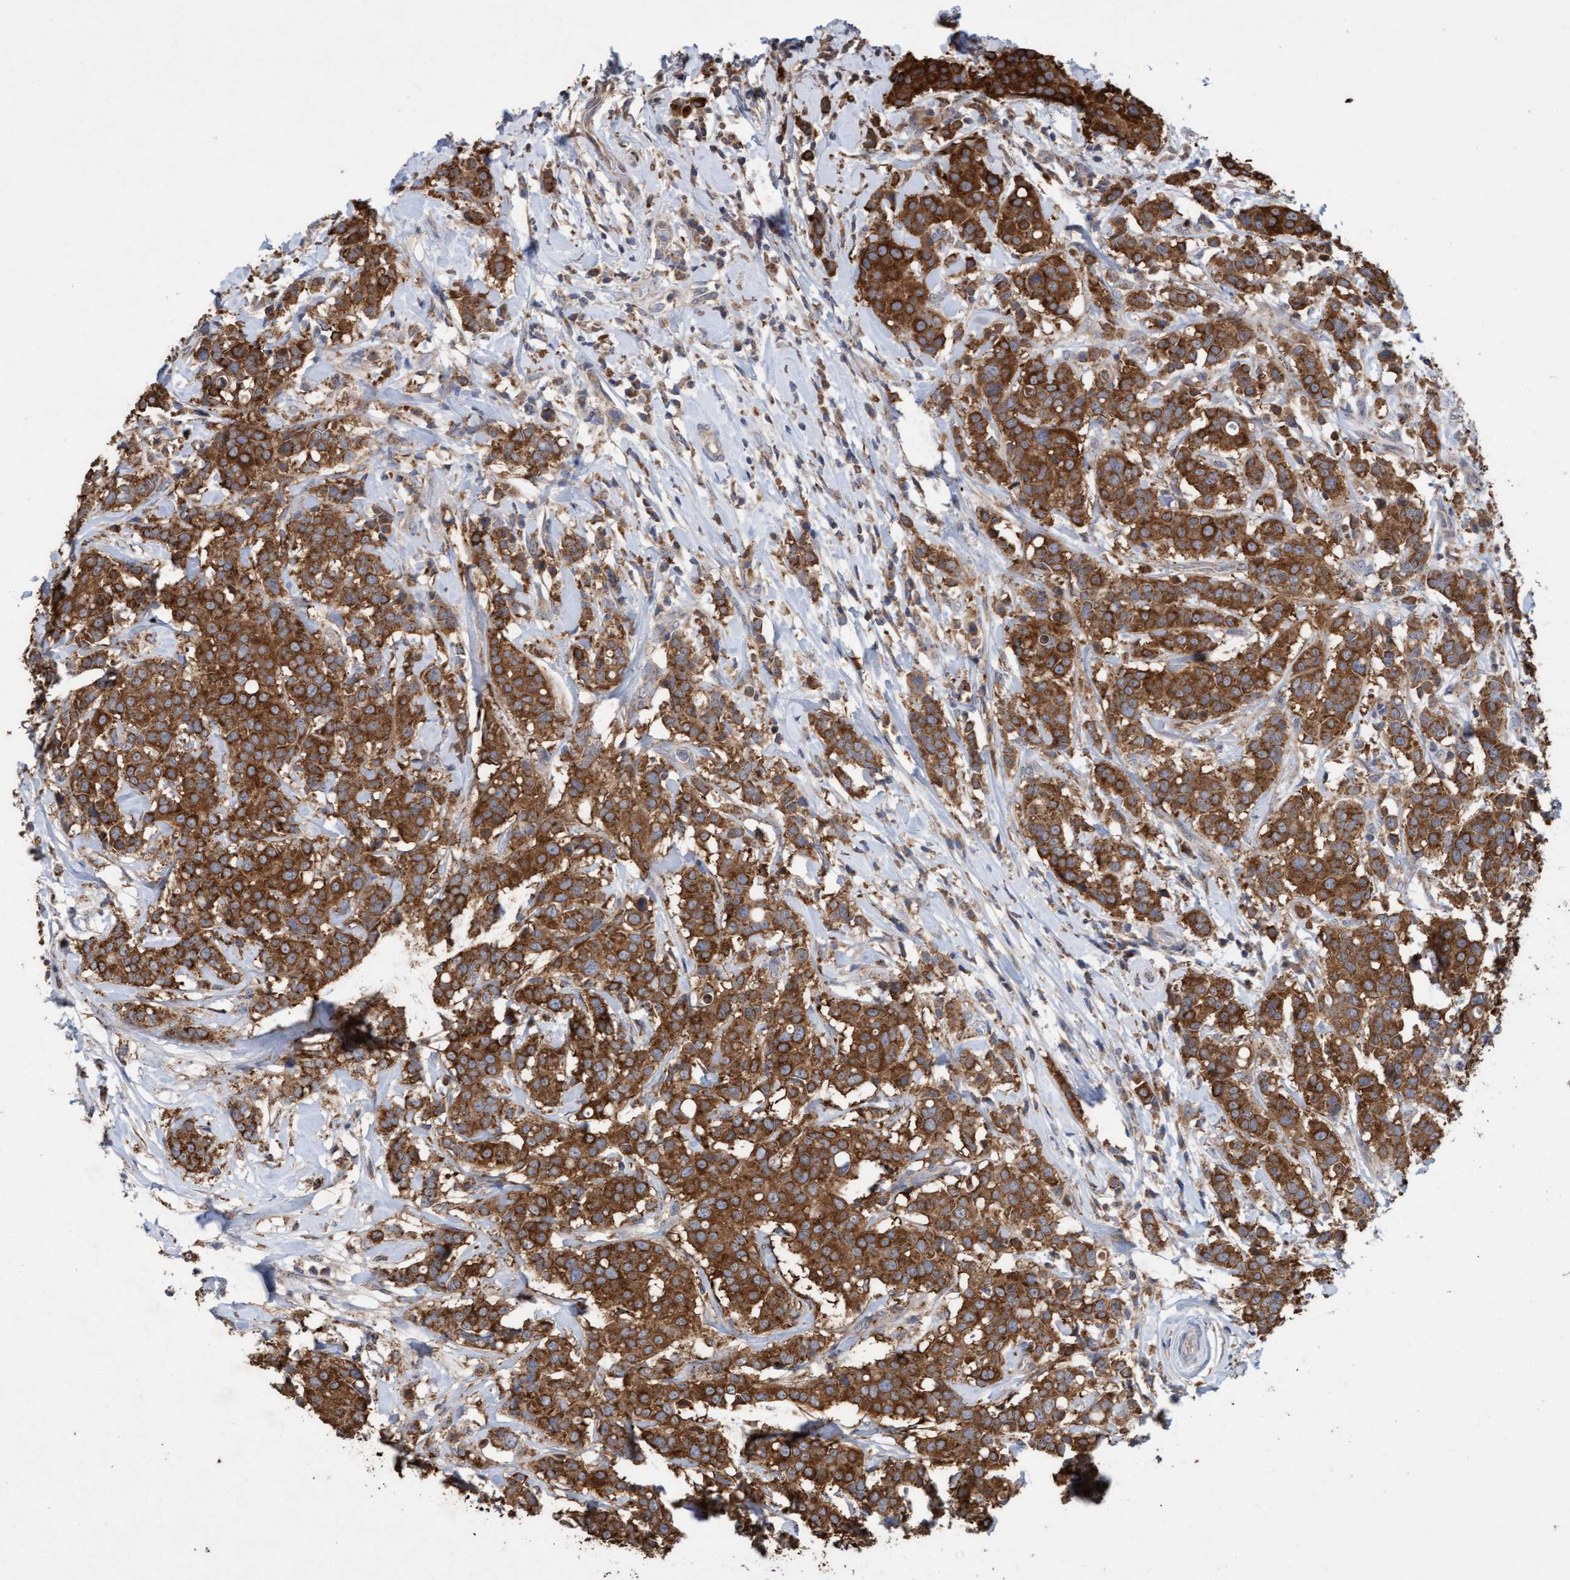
{"staining": {"intensity": "strong", "quantity": ">75%", "location": "cytoplasmic/membranous"}, "tissue": "breast cancer", "cell_type": "Tumor cells", "image_type": "cancer", "snomed": [{"axis": "morphology", "description": "Duct carcinoma"}, {"axis": "topography", "description": "Breast"}], "caption": "The immunohistochemical stain labels strong cytoplasmic/membranous staining in tumor cells of infiltrating ductal carcinoma (breast) tissue. (DAB (3,3'-diaminobenzidine) IHC, brown staining for protein, blue staining for nuclei).", "gene": "ATPAF2", "patient": {"sex": "female", "age": 27}}